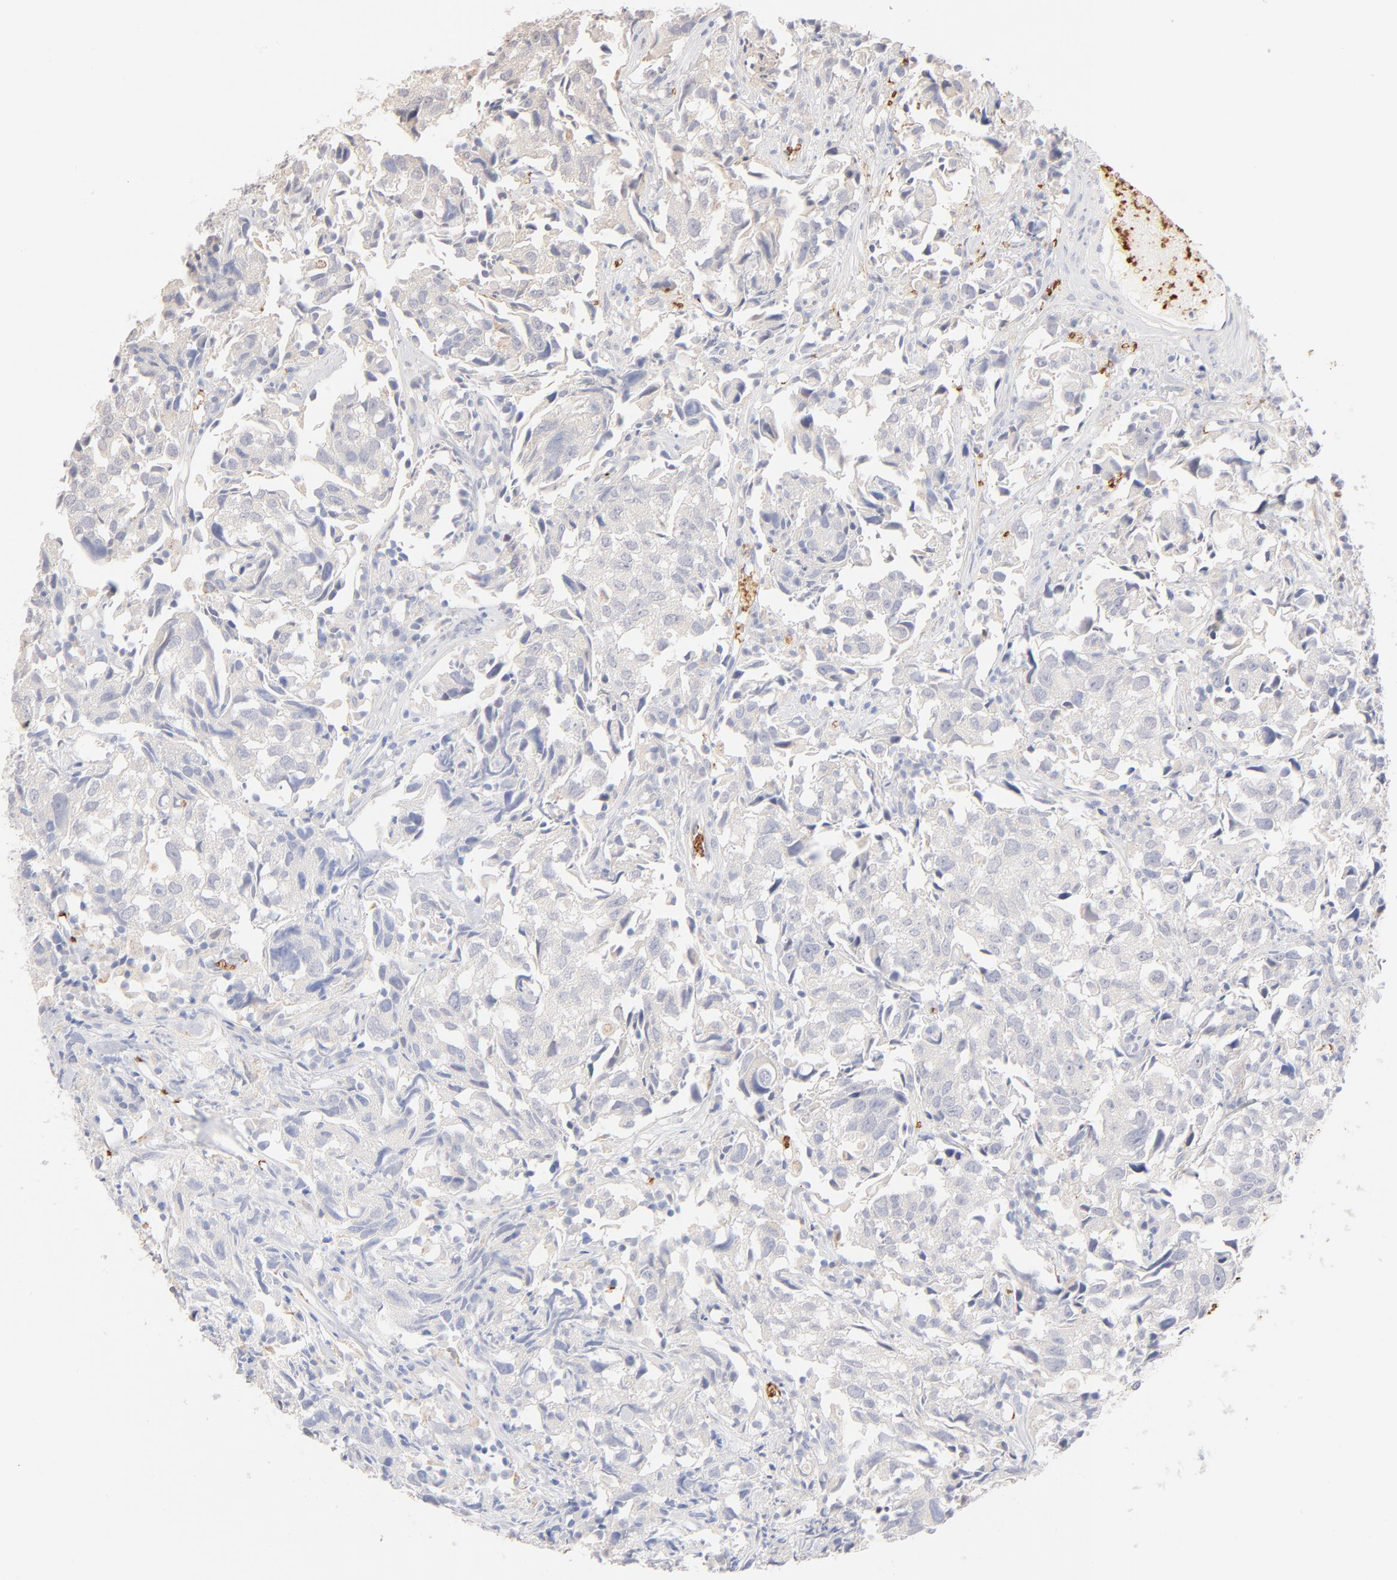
{"staining": {"intensity": "negative", "quantity": "none", "location": "none"}, "tissue": "urothelial cancer", "cell_type": "Tumor cells", "image_type": "cancer", "snomed": [{"axis": "morphology", "description": "Urothelial carcinoma, High grade"}, {"axis": "topography", "description": "Urinary bladder"}], "caption": "High-grade urothelial carcinoma stained for a protein using IHC exhibits no staining tumor cells.", "gene": "SPTB", "patient": {"sex": "female", "age": 75}}